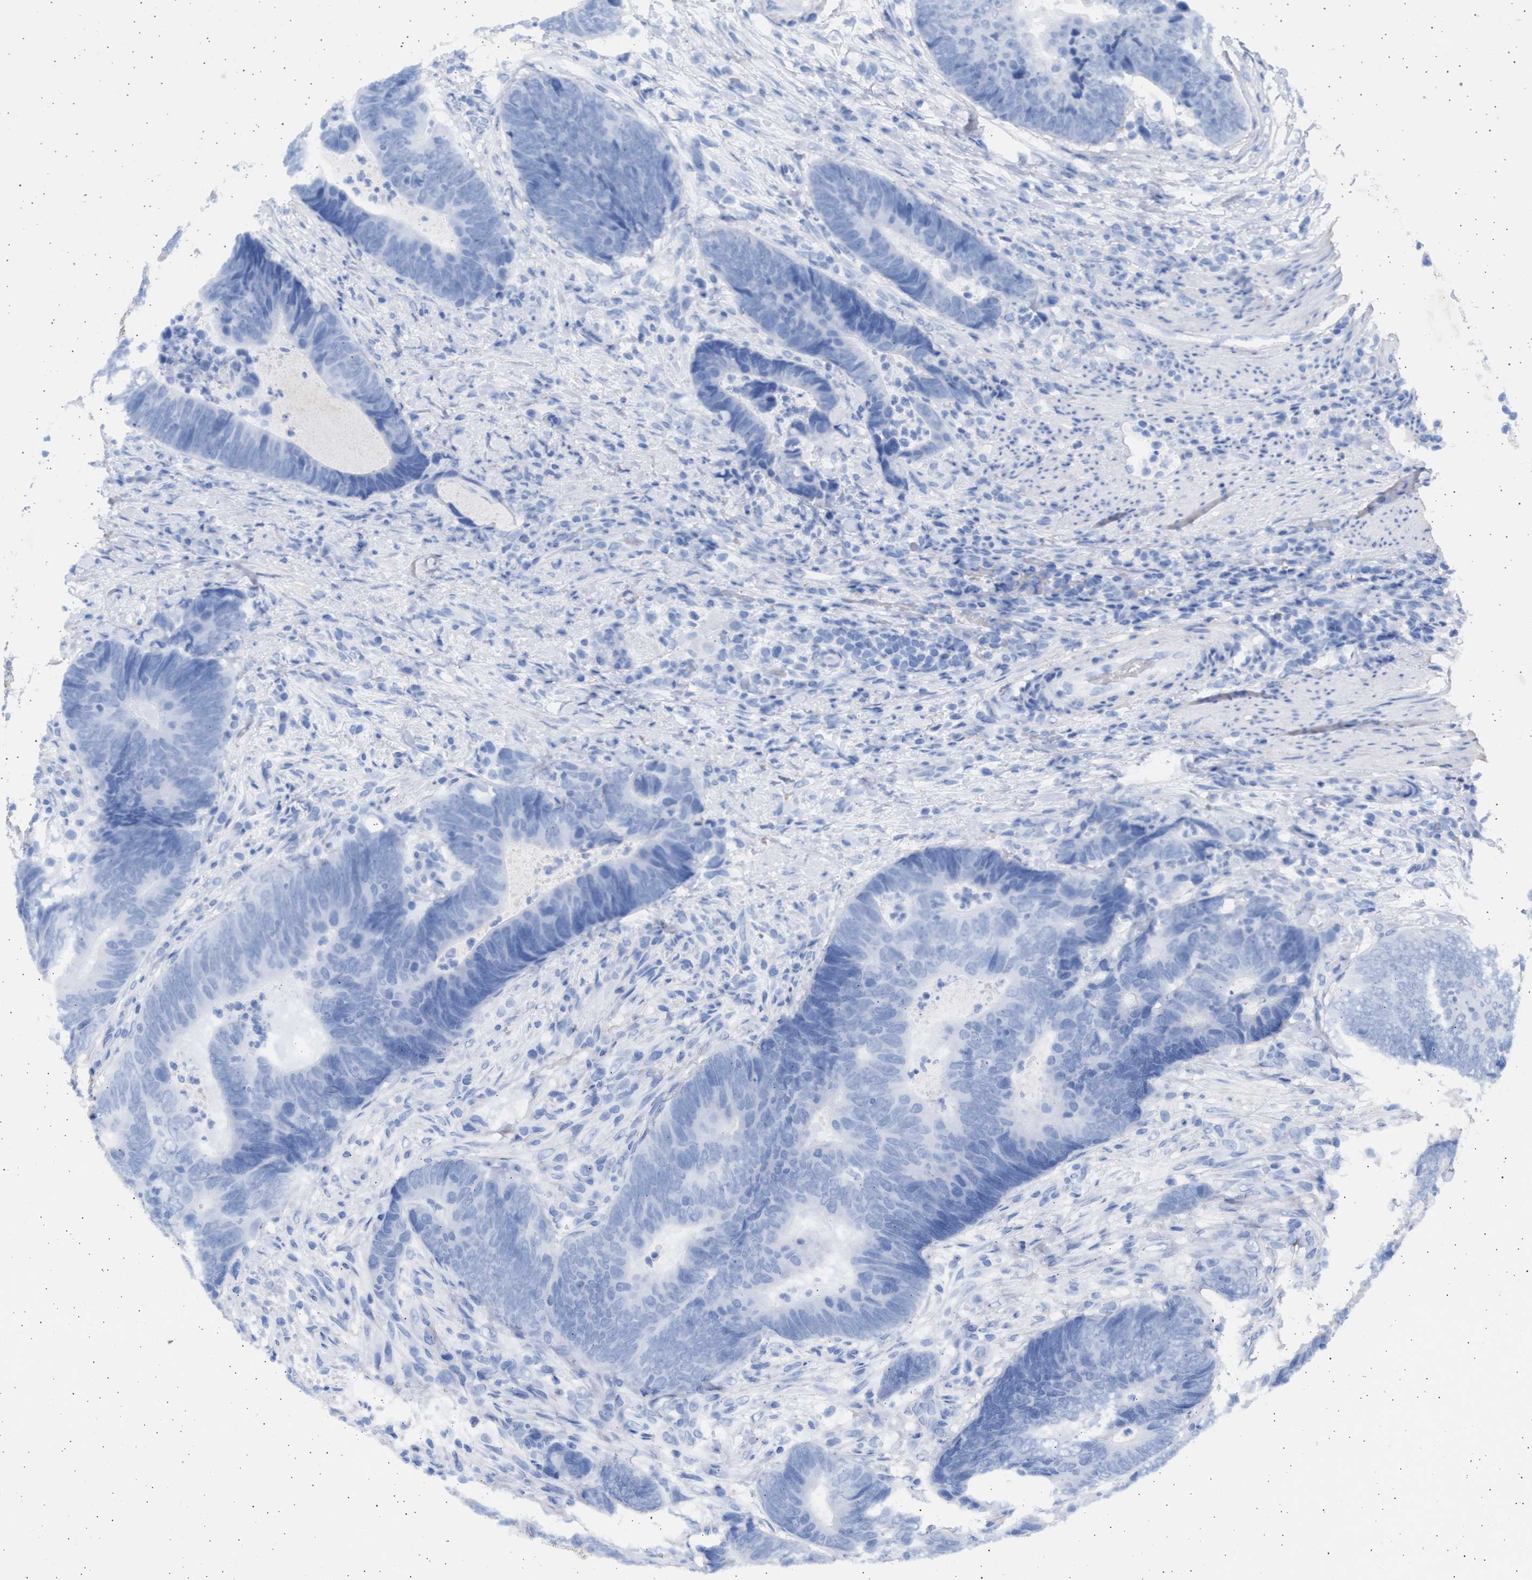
{"staining": {"intensity": "negative", "quantity": "none", "location": "none"}, "tissue": "colorectal cancer", "cell_type": "Tumor cells", "image_type": "cancer", "snomed": [{"axis": "morphology", "description": "Adenocarcinoma, NOS"}, {"axis": "topography", "description": "Colon"}], "caption": "Immunohistochemistry (IHC) of human colorectal adenocarcinoma exhibits no staining in tumor cells. (Immunohistochemistry (IHC), brightfield microscopy, high magnification).", "gene": "NBR1", "patient": {"sex": "male", "age": 56}}